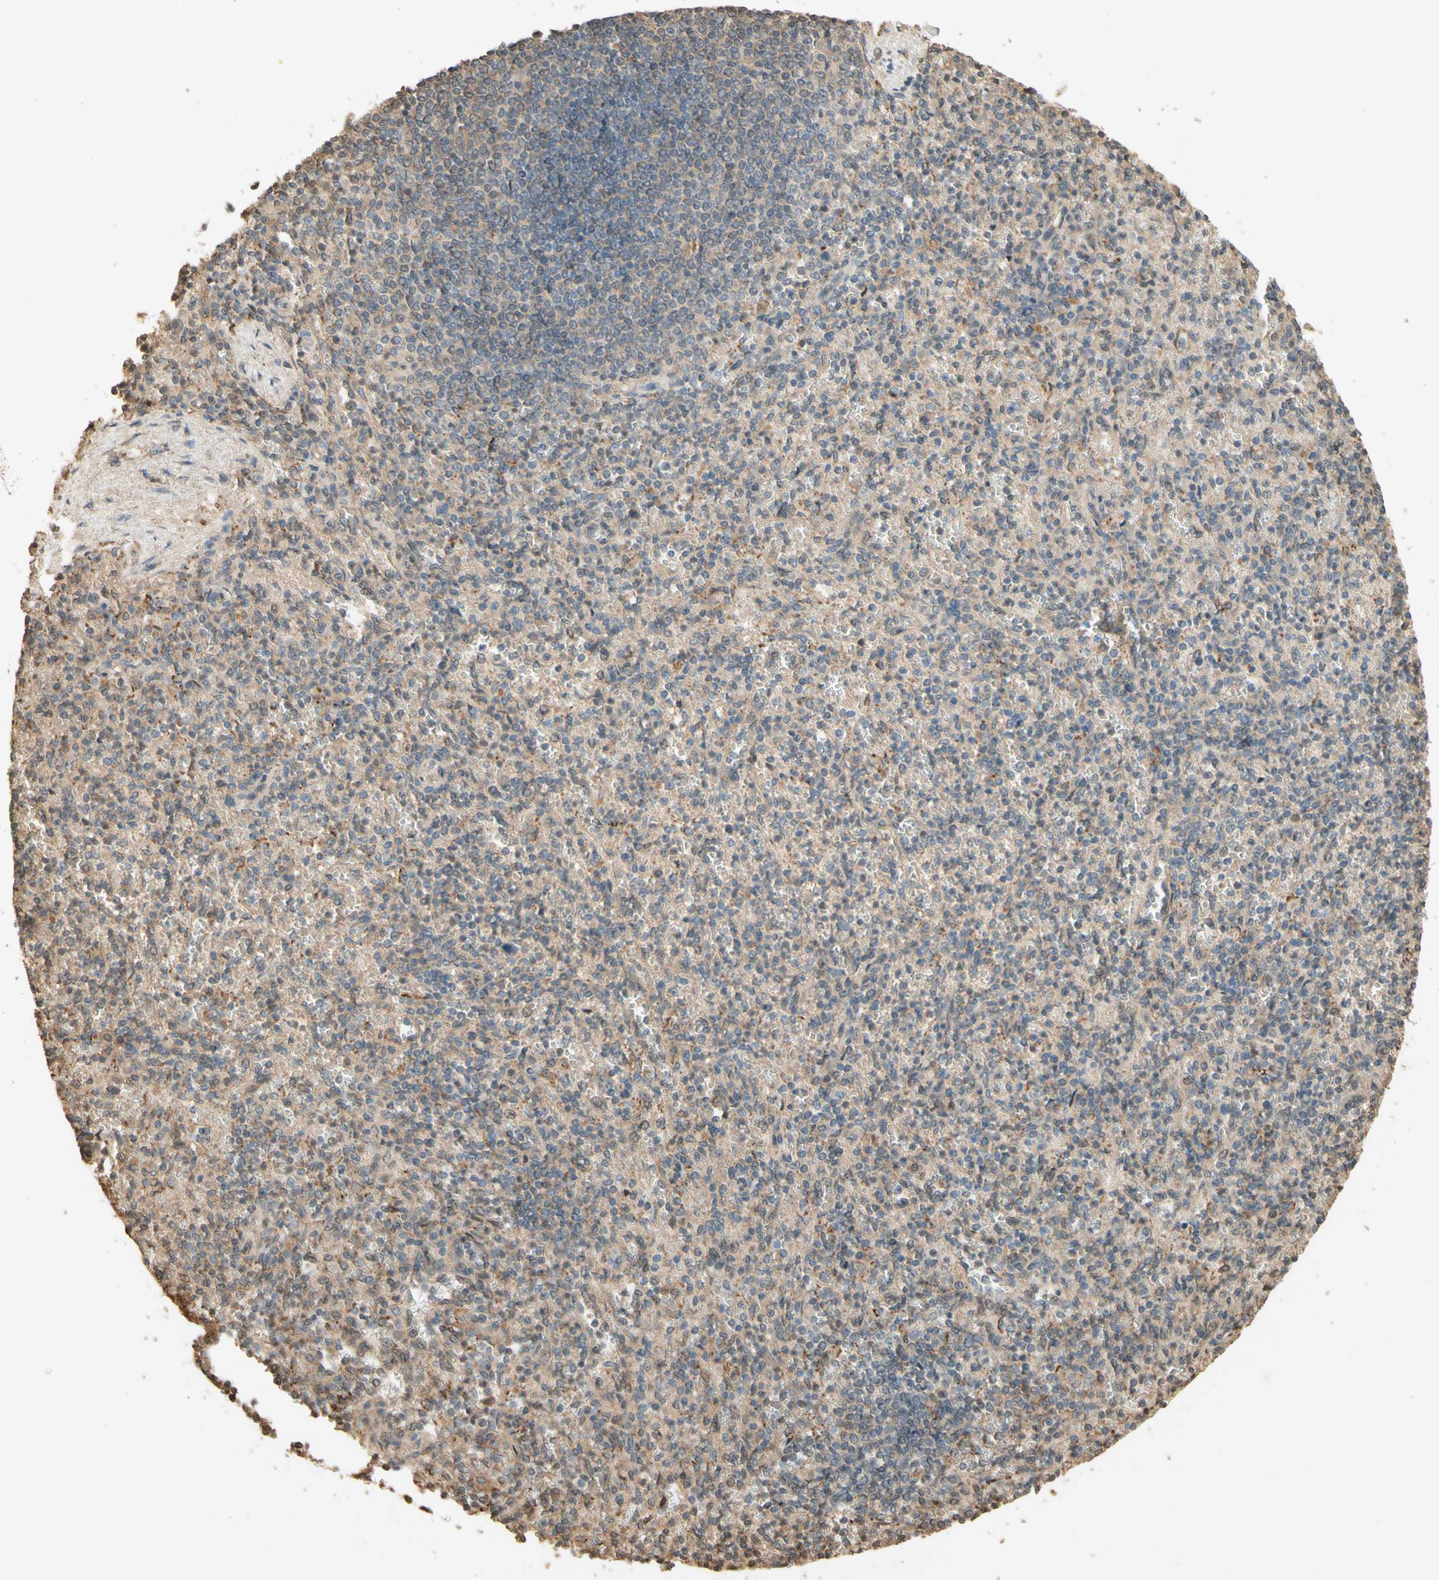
{"staining": {"intensity": "moderate", "quantity": "25%-75%", "location": "cytoplasmic/membranous"}, "tissue": "spleen", "cell_type": "Cells in red pulp", "image_type": "normal", "snomed": [{"axis": "morphology", "description": "Normal tissue, NOS"}, {"axis": "topography", "description": "Spleen"}], "caption": "Spleen stained with DAB IHC reveals medium levels of moderate cytoplasmic/membranous staining in about 25%-75% of cells in red pulp. The staining was performed using DAB to visualize the protein expression in brown, while the nuclei were stained in blue with hematoxylin (Magnification: 20x).", "gene": "SMAD9", "patient": {"sex": "female", "age": 74}}